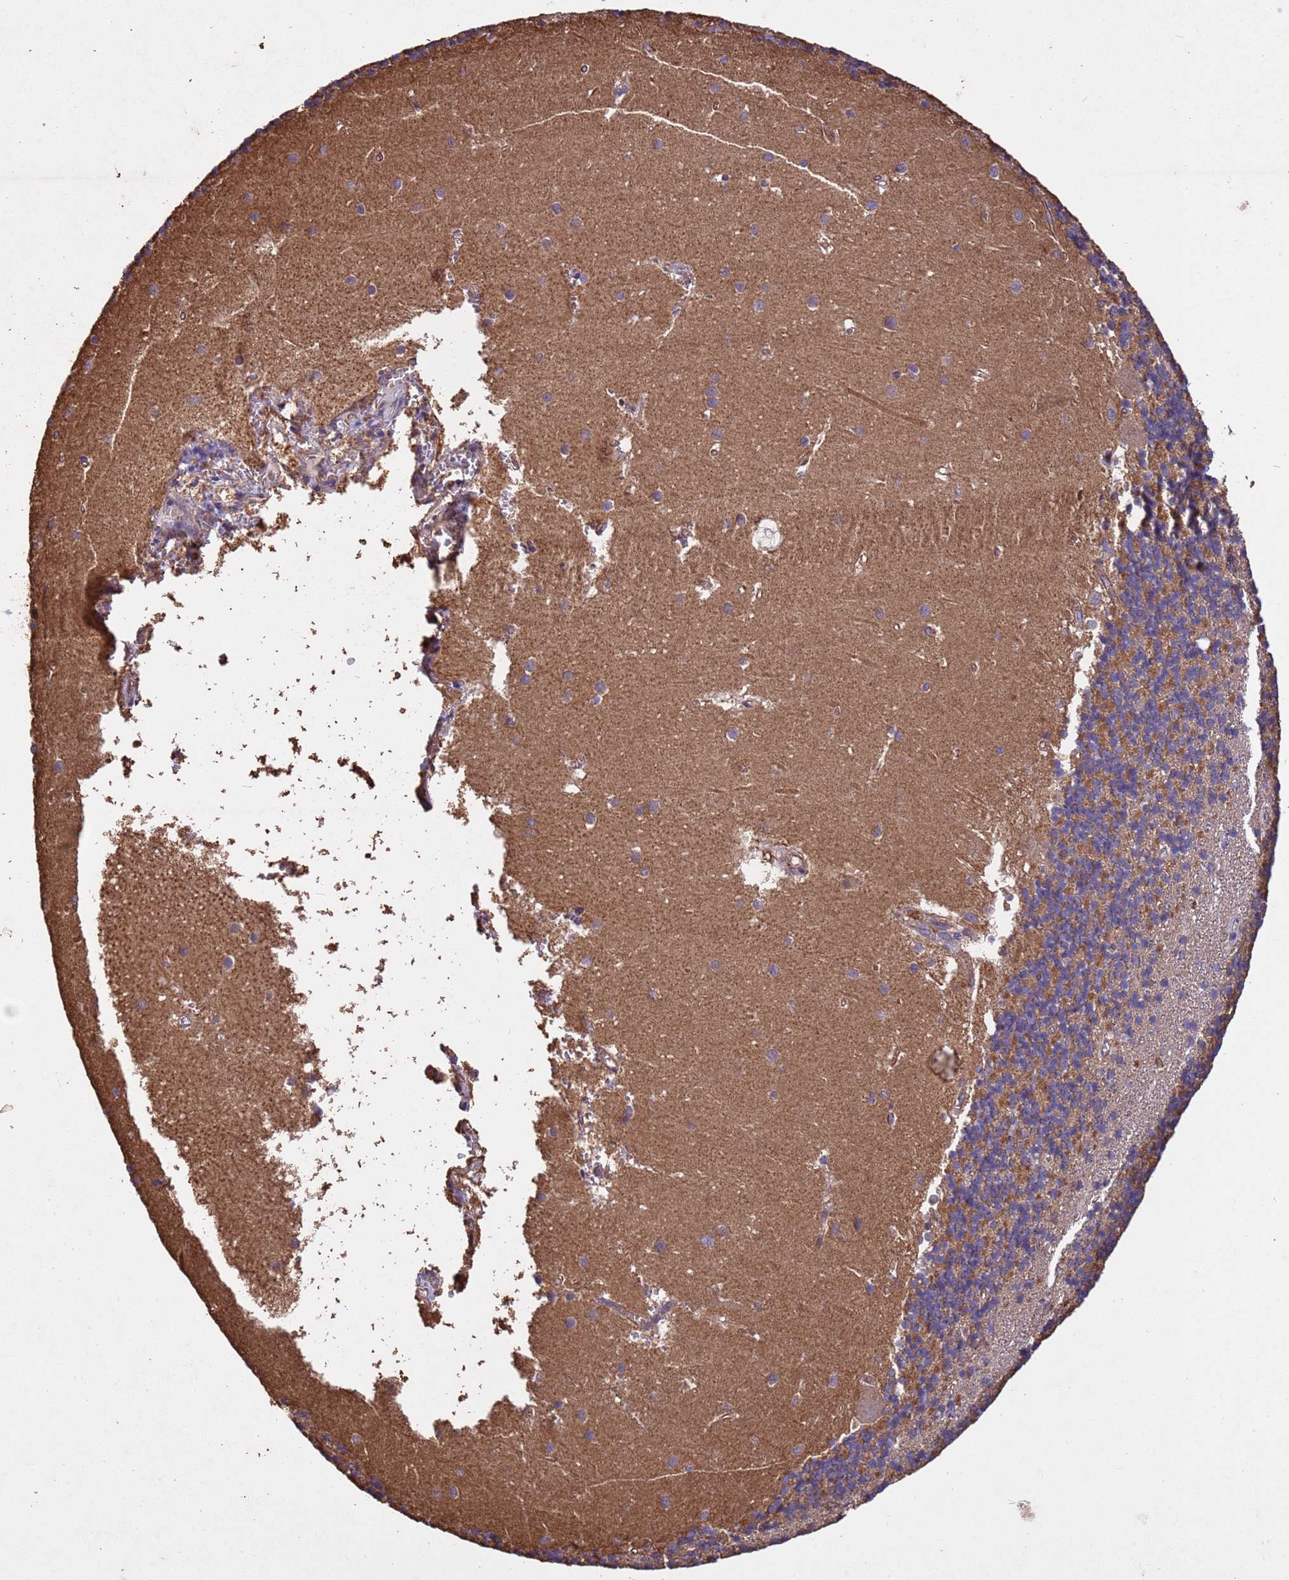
{"staining": {"intensity": "moderate", "quantity": "25%-75%", "location": "cytoplasmic/membranous"}, "tissue": "cerebellum", "cell_type": "Cells in granular layer", "image_type": "normal", "snomed": [{"axis": "morphology", "description": "Normal tissue, NOS"}, {"axis": "topography", "description": "Cerebellum"}], "caption": "Cerebellum stained with immunohistochemistry (IHC) demonstrates moderate cytoplasmic/membranous staining in about 25%-75% of cells in granular layer.", "gene": "MTX3", "patient": {"sex": "male", "age": 54}}